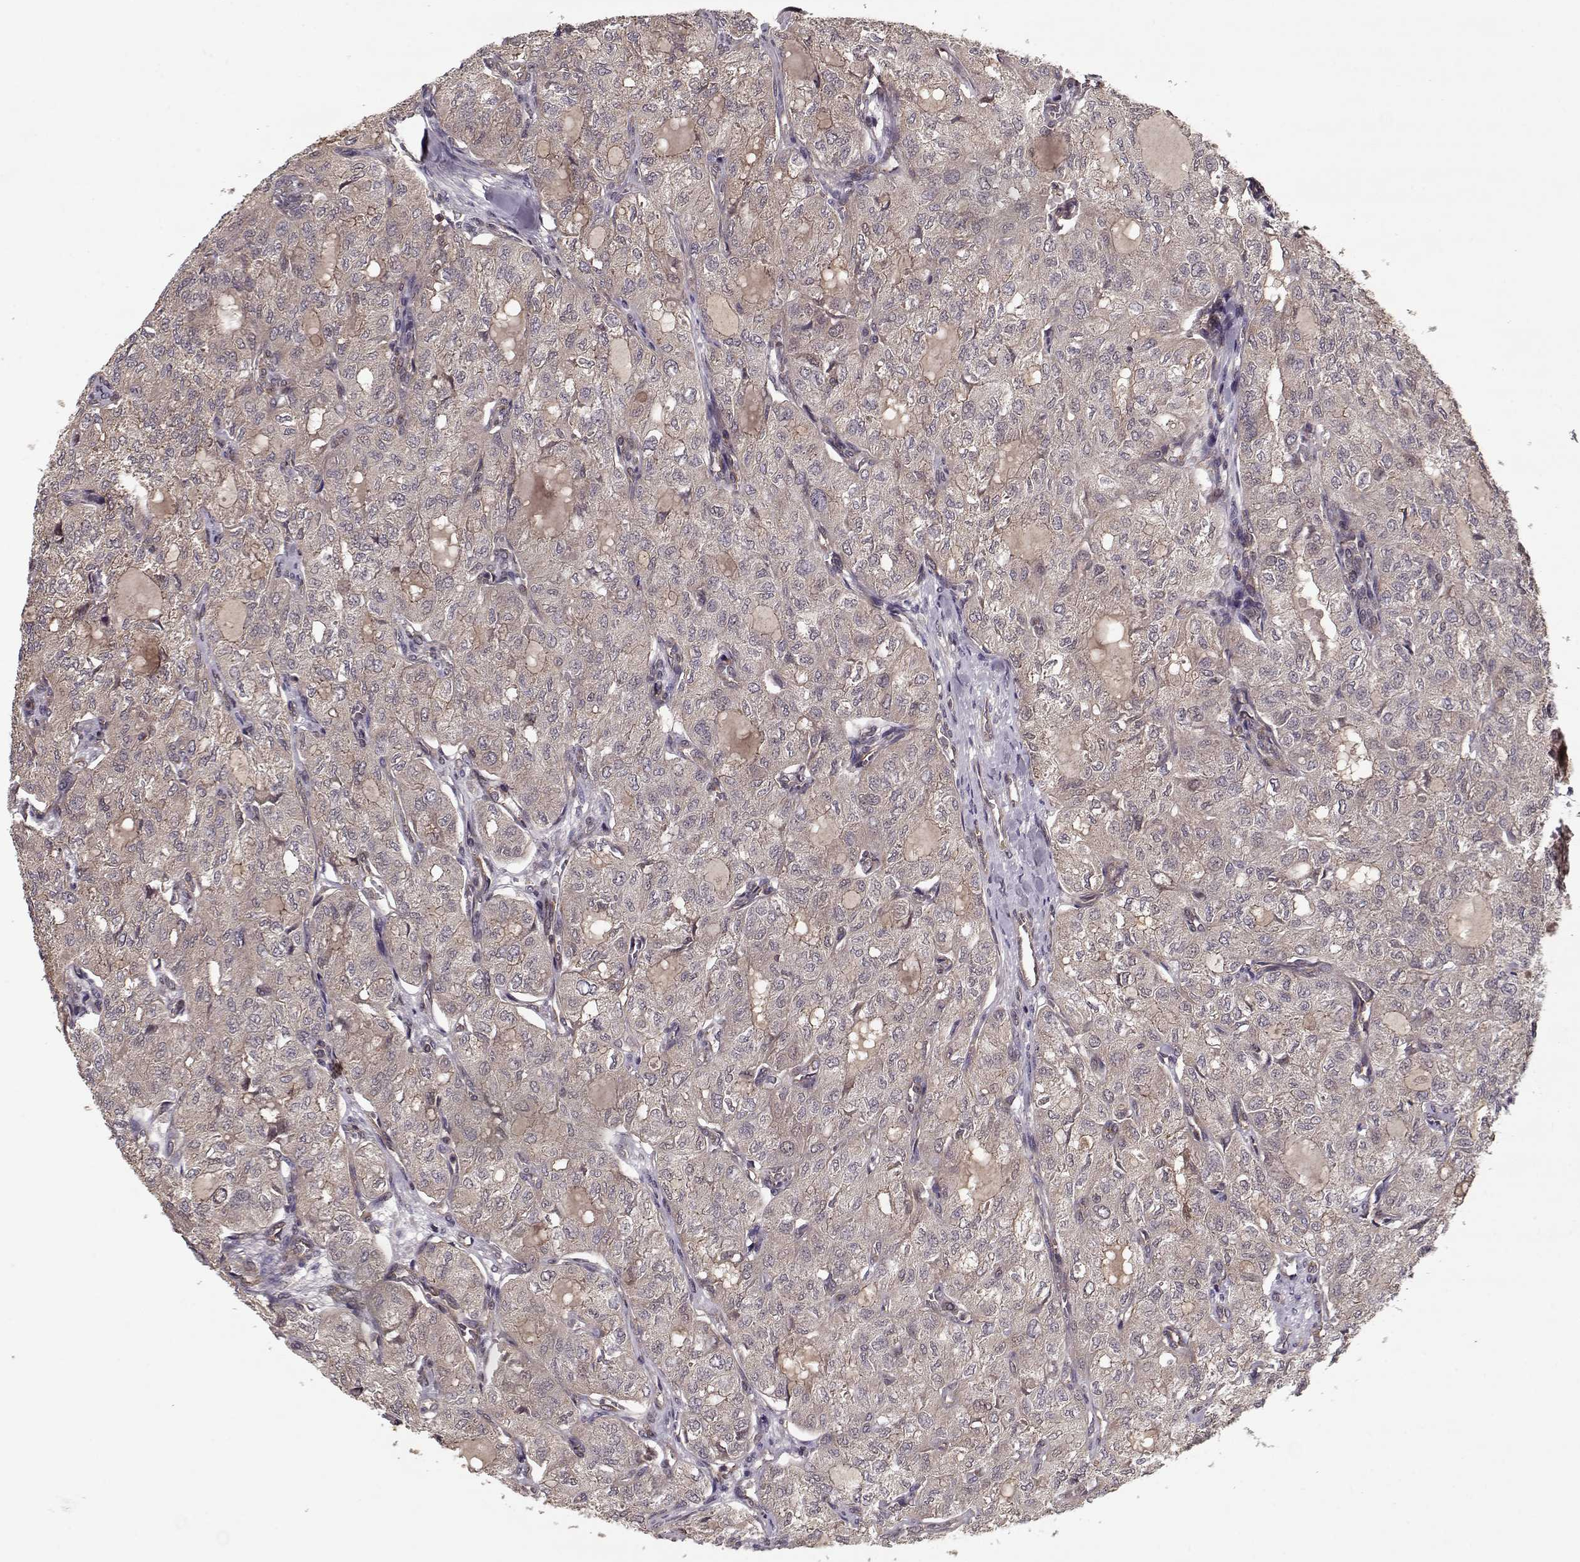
{"staining": {"intensity": "negative", "quantity": "none", "location": "none"}, "tissue": "thyroid cancer", "cell_type": "Tumor cells", "image_type": "cancer", "snomed": [{"axis": "morphology", "description": "Follicular adenoma carcinoma, NOS"}, {"axis": "topography", "description": "Thyroid gland"}], "caption": "There is no significant positivity in tumor cells of thyroid cancer (follicular adenoma carcinoma).", "gene": "PPP1R12A", "patient": {"sex": "male", "age": 75}}